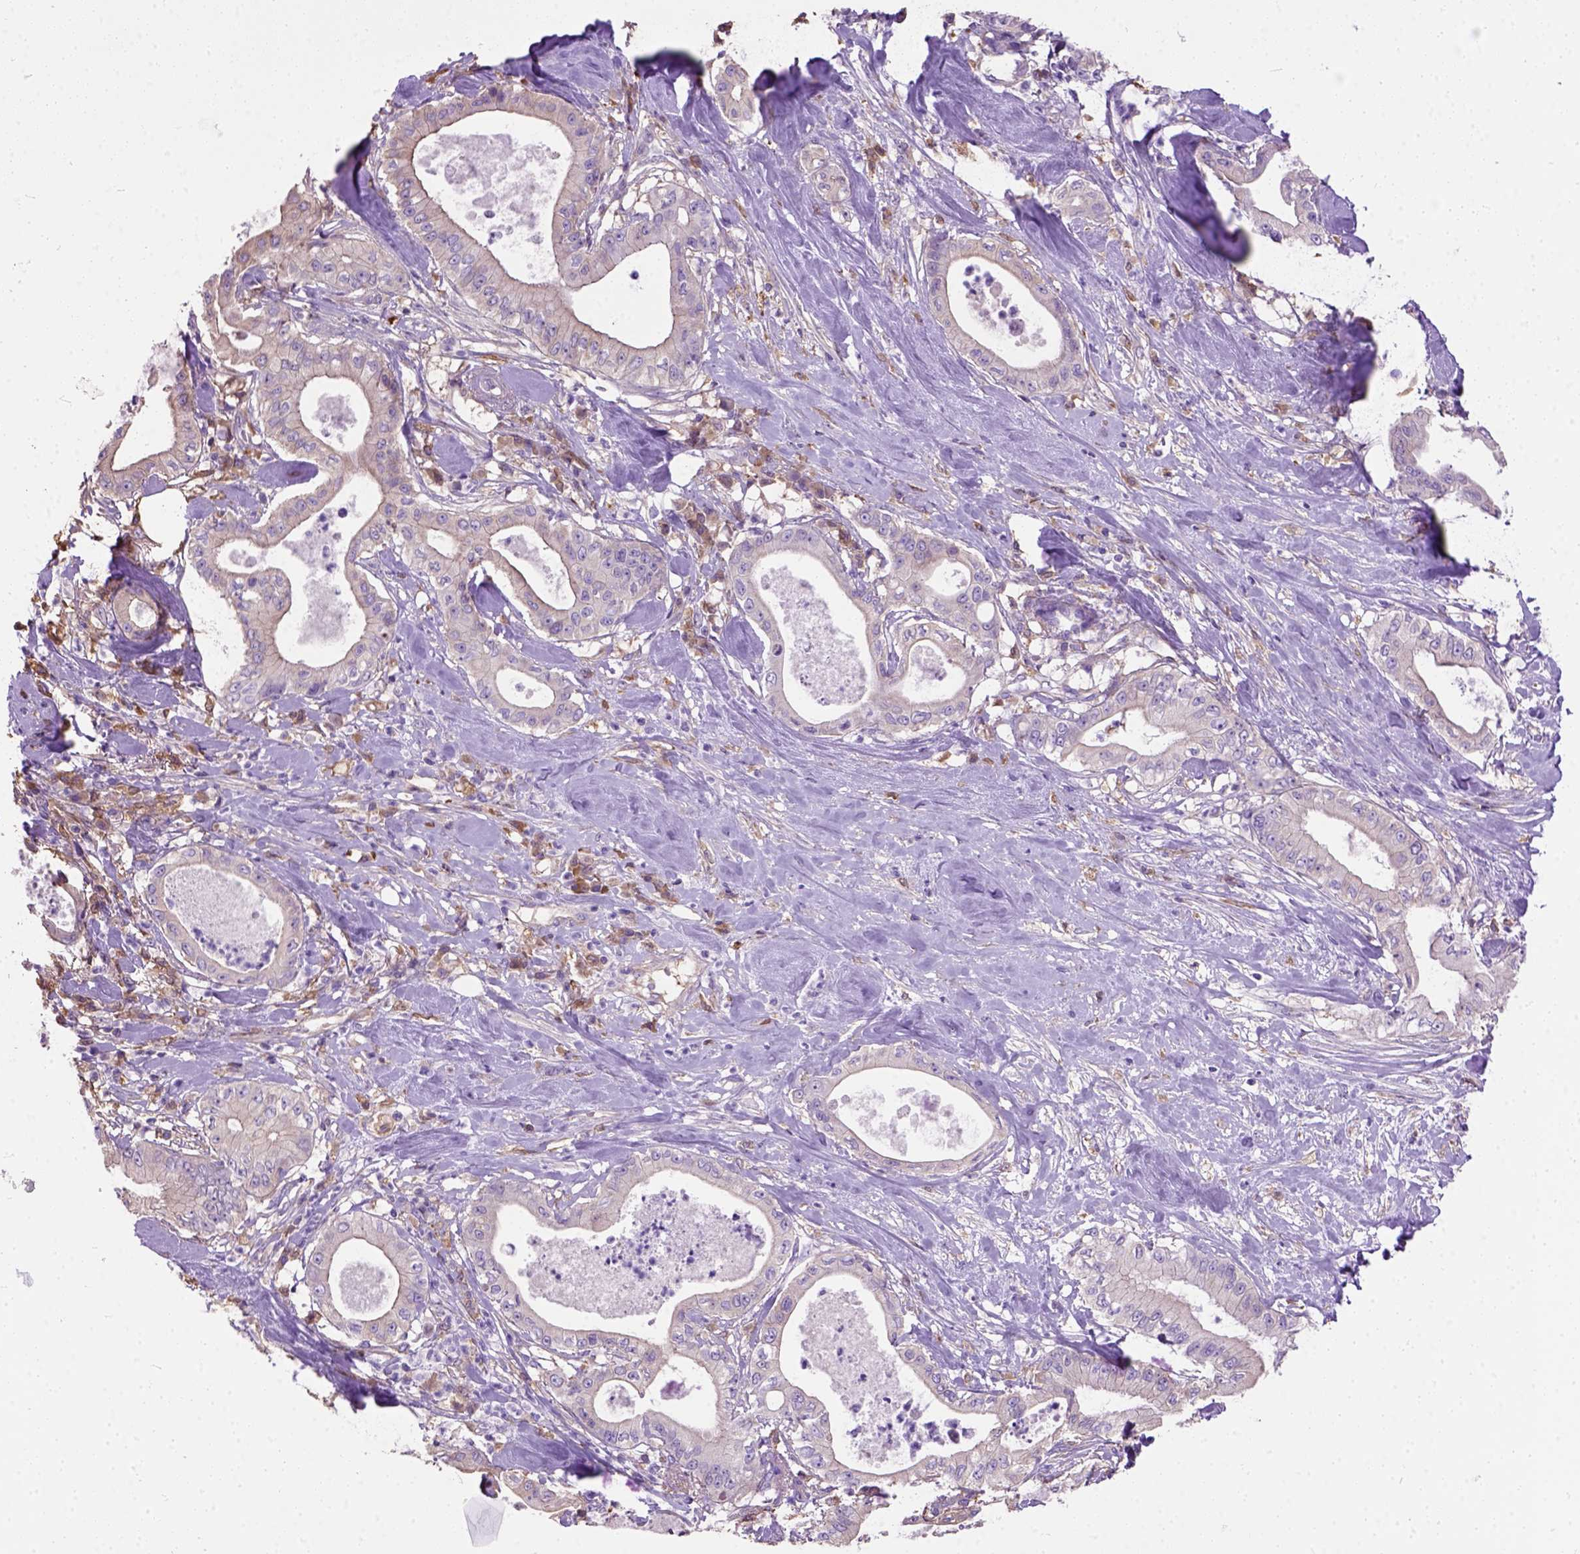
{"staining": {"intensity": "negative", "quantity": "none", "location": "none"}, "tissue": "pancreatic cancer", "cell_type": "Tumor cells", "image_type": "cancer", "snomed": [{"axis": "morphology", "description": "Adenocarcinoma, NOS"}, {"axis": "topography", "description": "Pancreas"}], "caption": "There is no significant positivity in tumor cells of pancreatic adenocarcinoma.", "gene": "SEMA4F", "patient": {"sex": "male", "age": 71}}